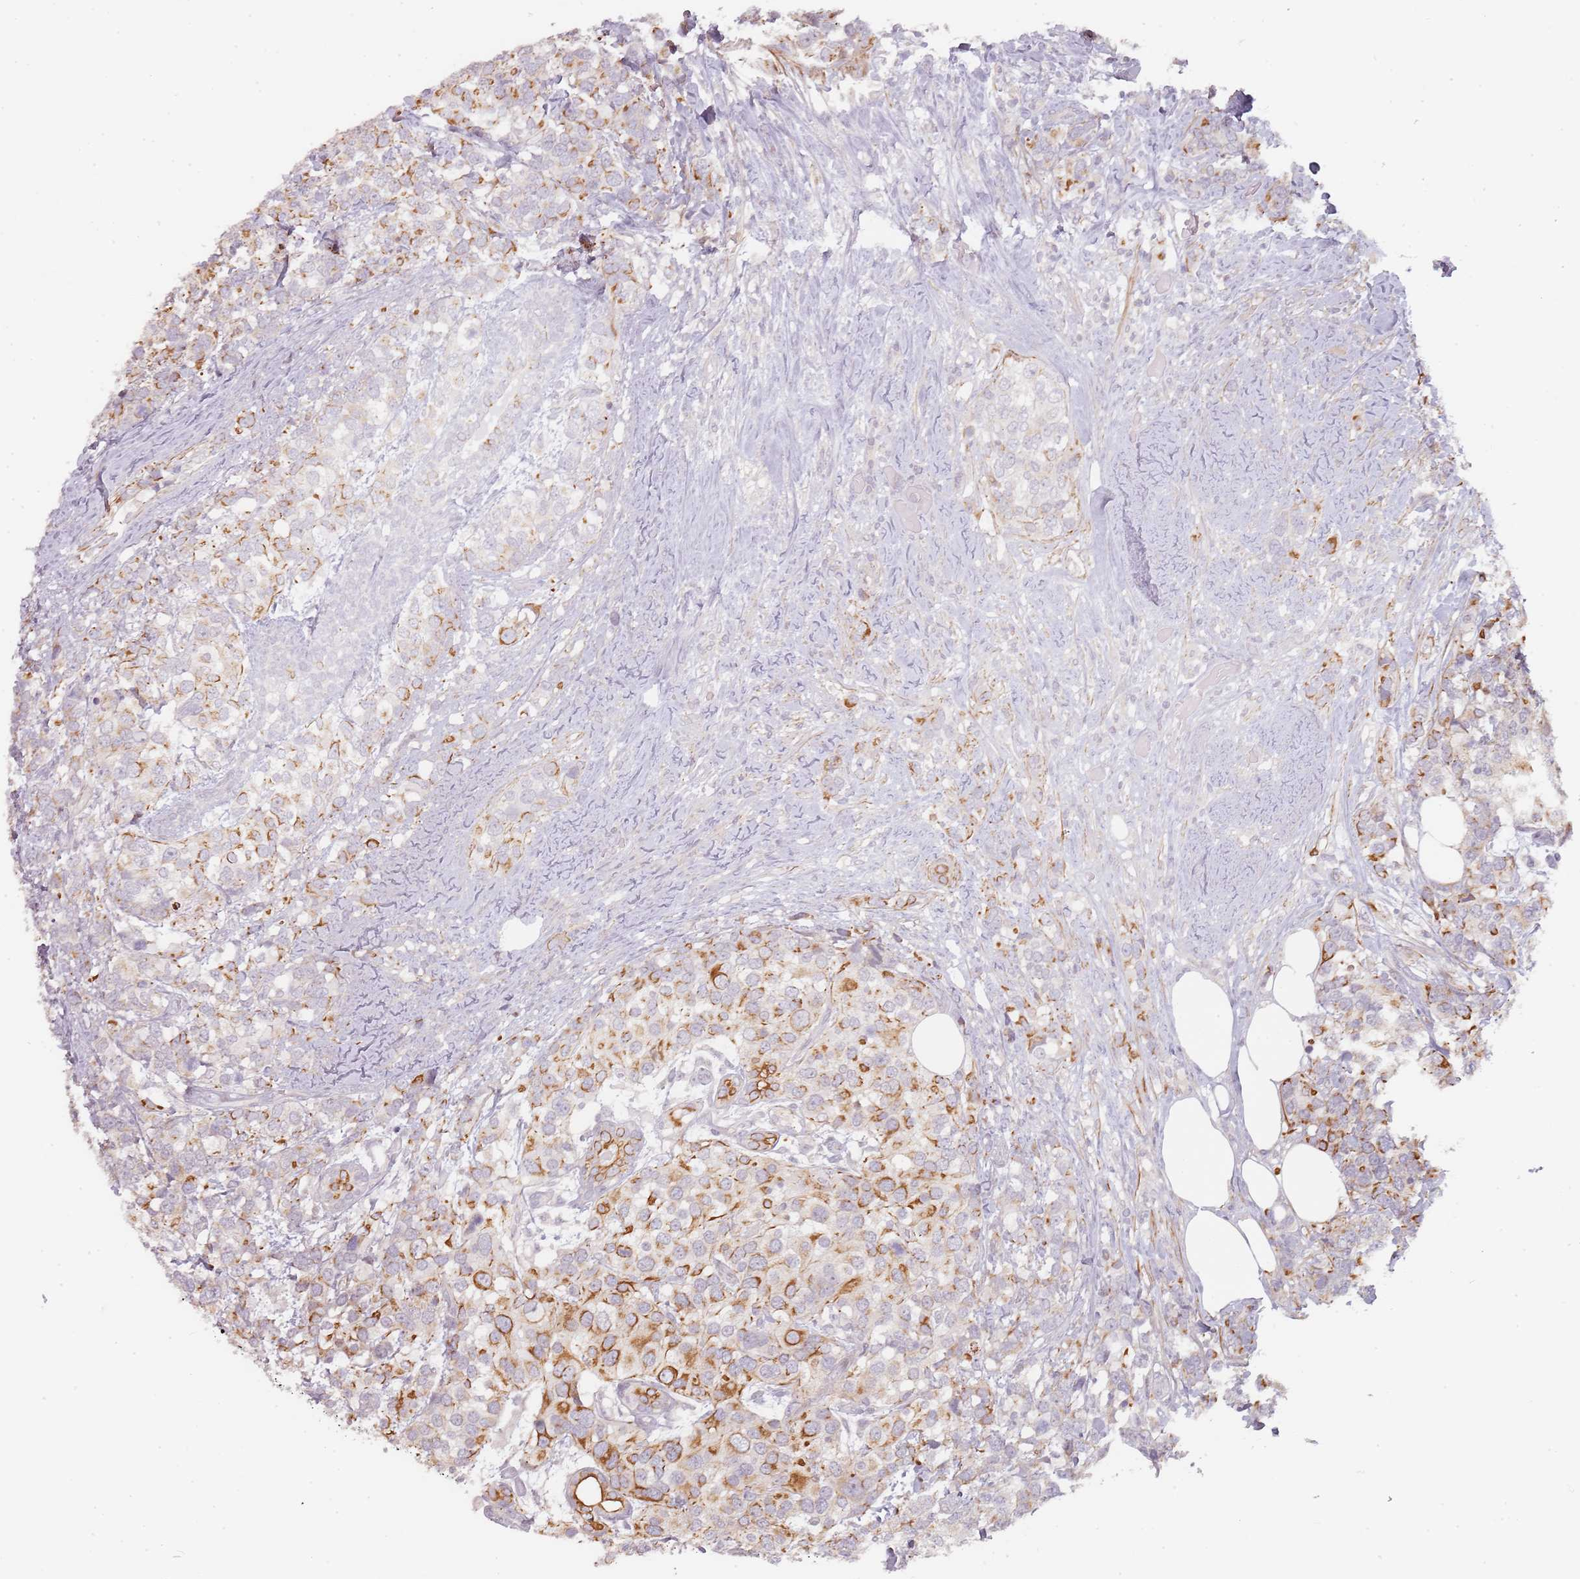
{"staining": {"intensity": "moderate", "quantity": "25%-75%", "location": "cytoplasmic/membranous"}, "tissue": "breast cancer", "cell_type": "Tumor cells", "image_type": "cancer", "snomed": [{"axis": "morphology", "description": "Lobular carcinoma"}, {"axis": "topography", "description": "Breast"}], "caption": "Lobular carcinoma (breast) was stained to show a protein in brown. There is medium levels of moderate cytoplasmic/membranous expression in approximately 25%-75% of tumor cells.", "gene": "RPS6KA2", "patient": {"sex": "female", "age": 59}}